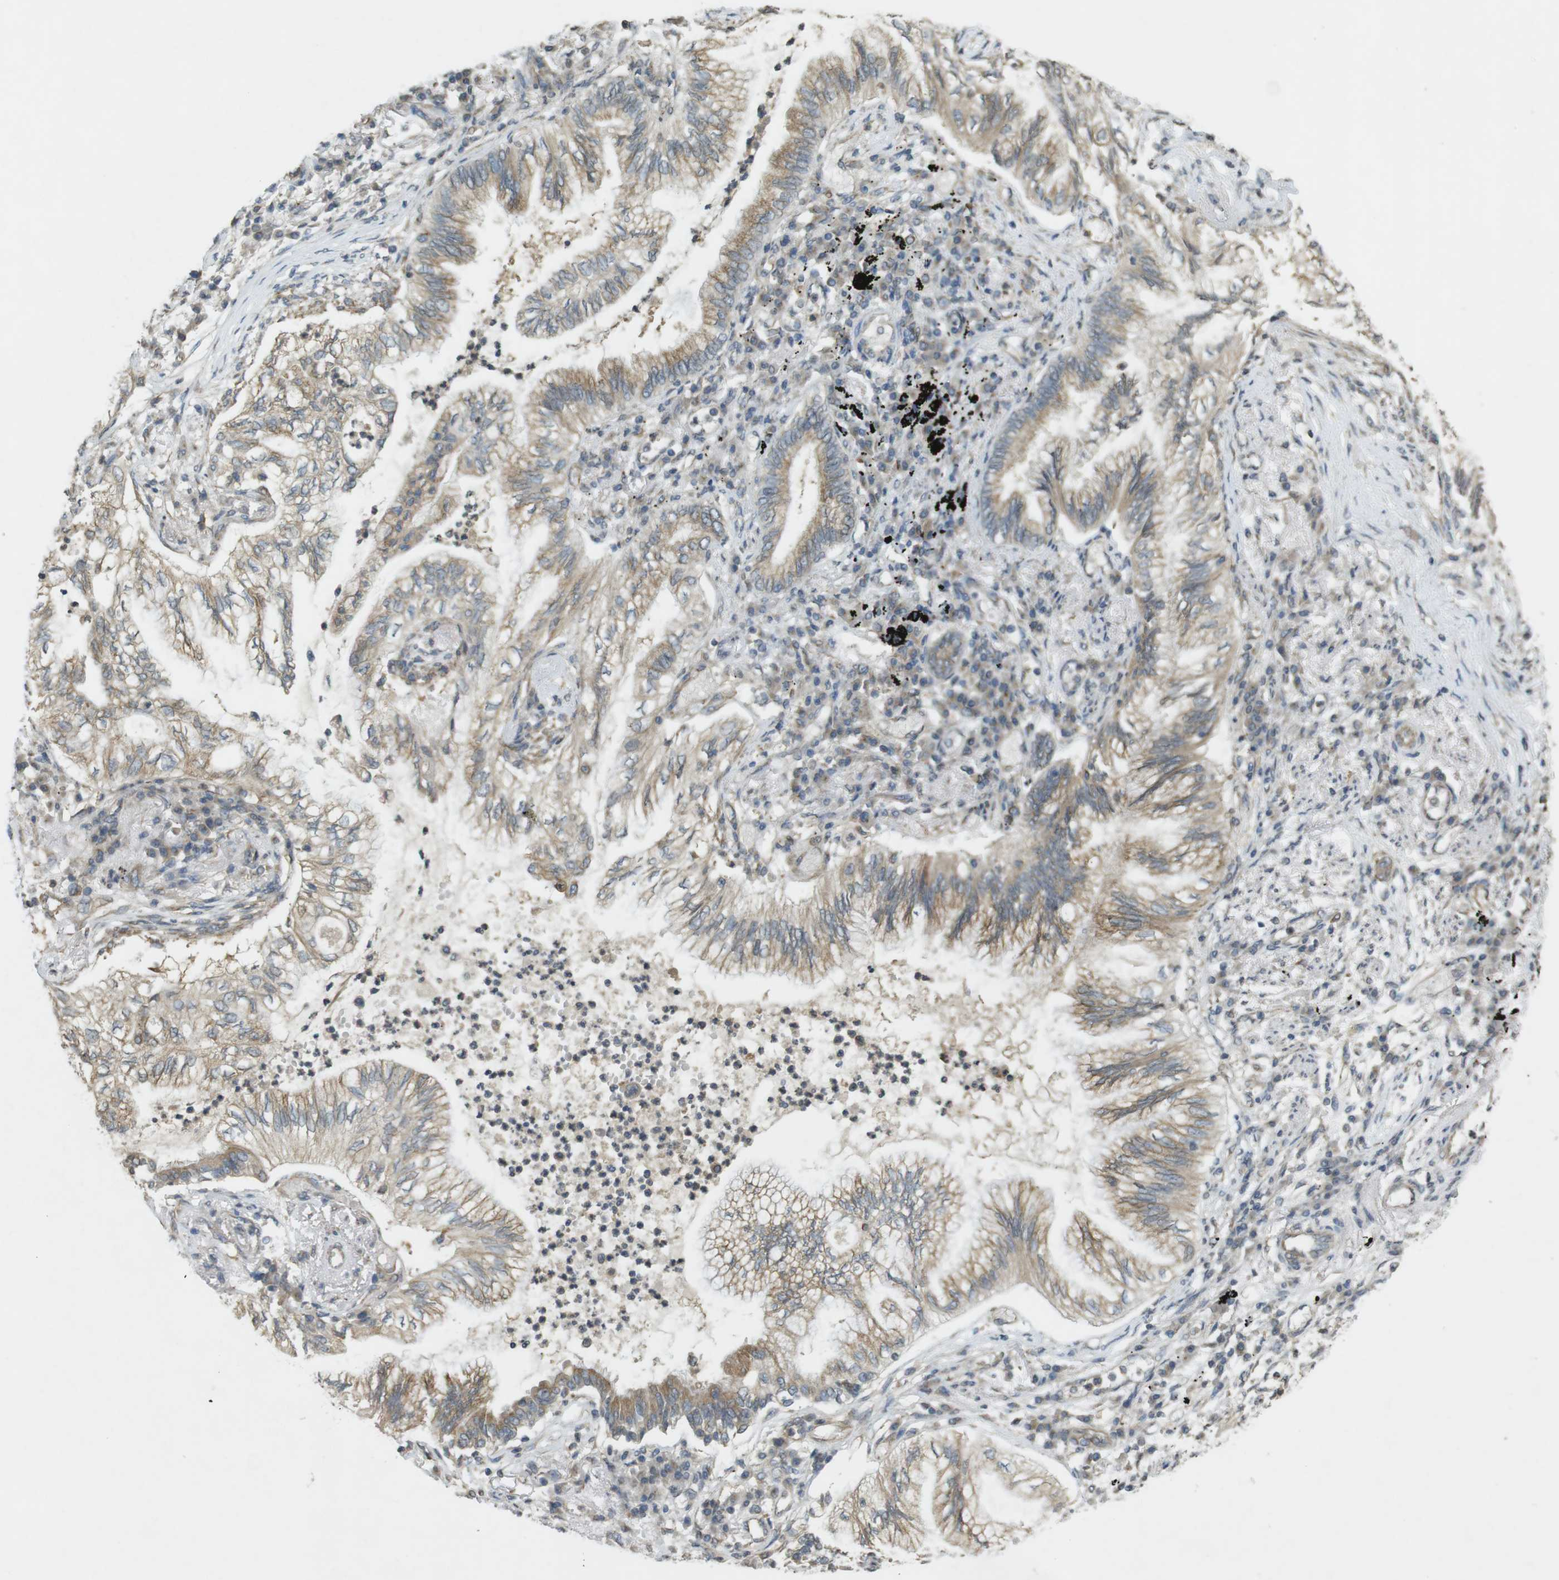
{"staining": {"intensity": "weak", "quantity": ">75%", "location": "cytoplasmic/membranous"}, "tissue": "lung cancer", "cell_type": "Tumor cells", "image_type": "cancer", "snomed": [{"axis": "morphology", "description": "Normal tissue, NOS"}, {"axis": "morphology", "description": "Adenocarcinoma, NOS"}, {"axis": "topography", "description": "Bronchus"}, {"axis": "topography", "description": "Lung"}], "caption": "Immunohistochemical staining of lung adenocarcinoma displays low levels of weak cytoplasmic/membranous expression in about >75% of tumor cells. (DAB IHC with brightfield microscopy, high magnification).", "gene": "KIF5B", "patient": {"sex": "female", "age": 70}}